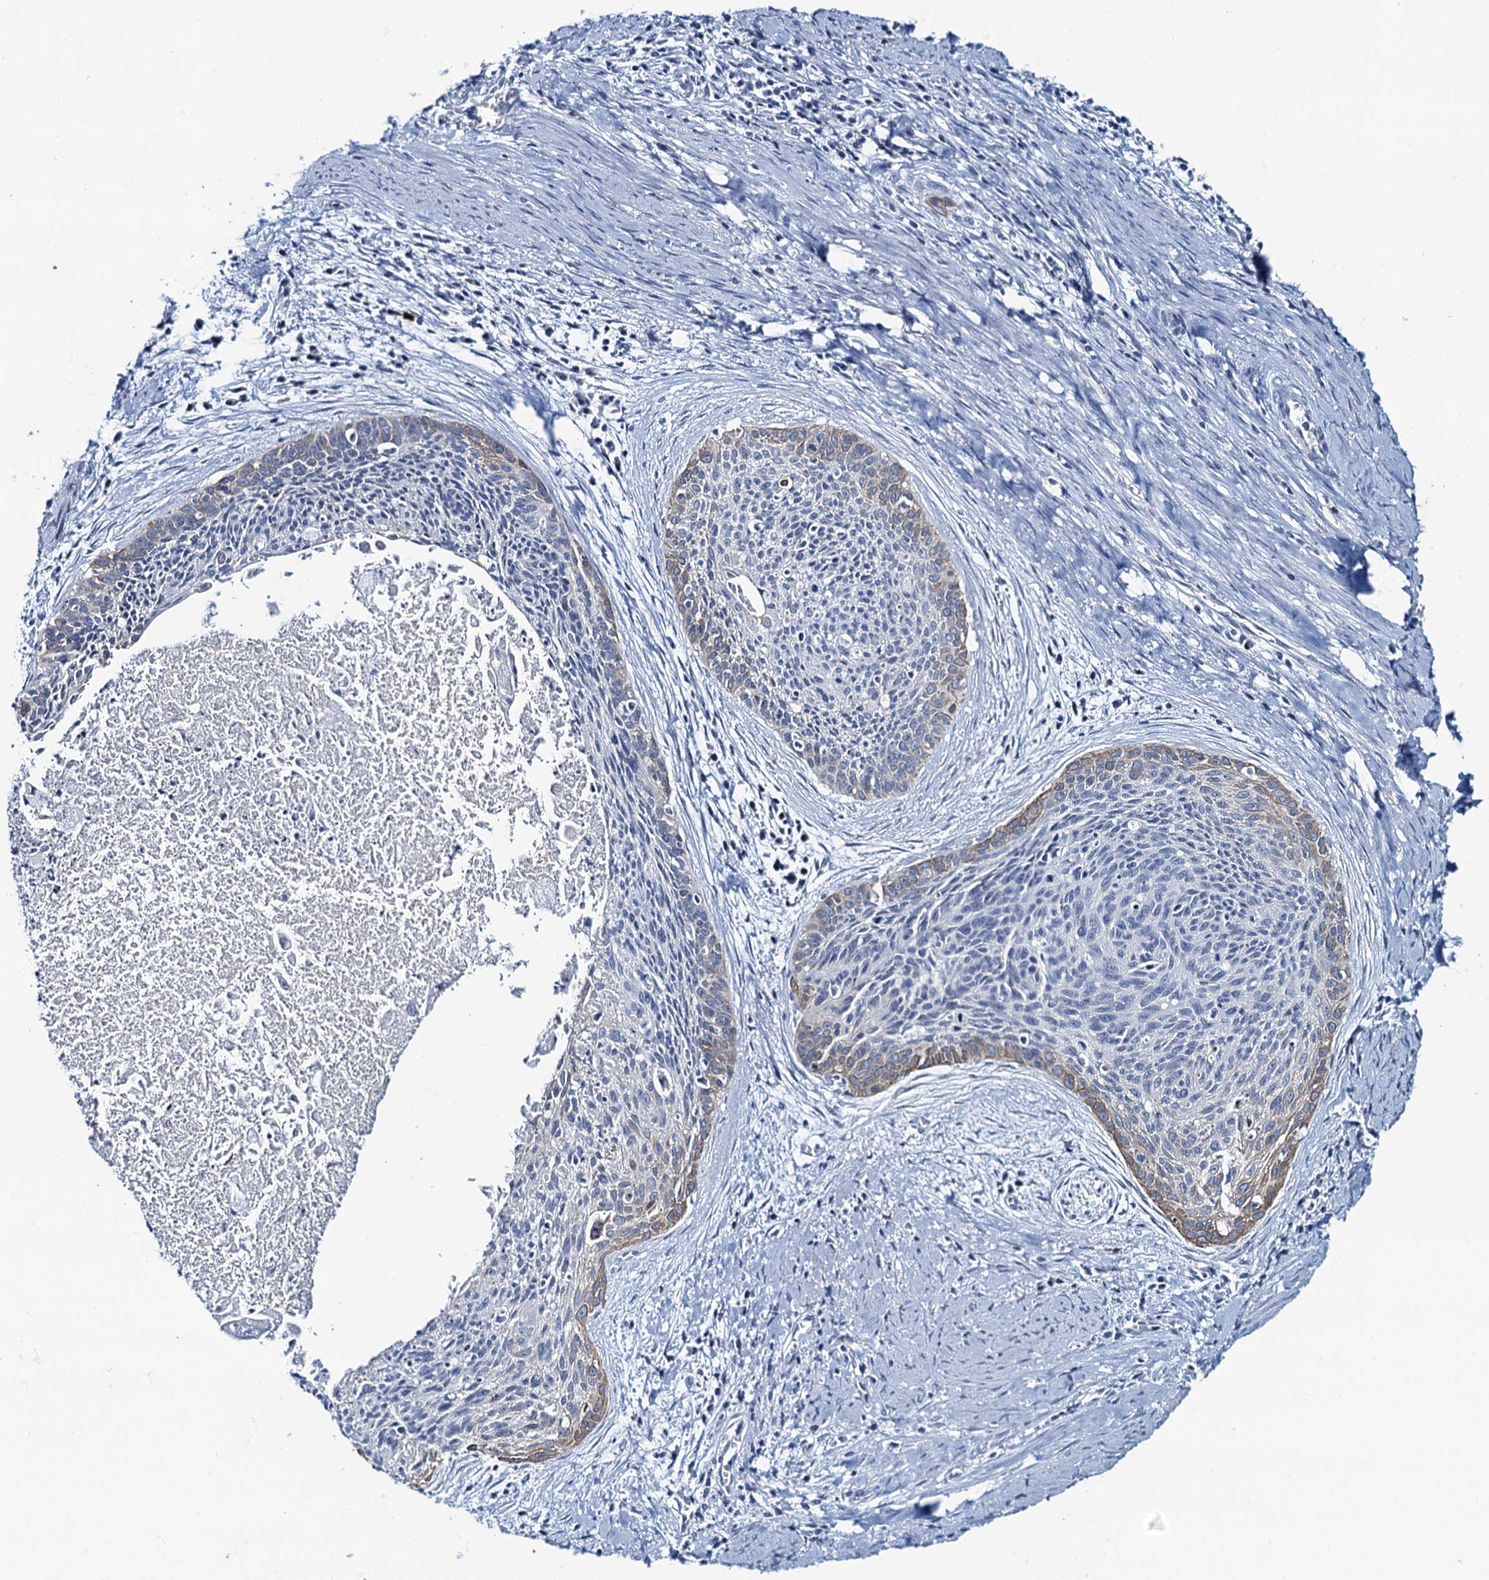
{"staining": {"intensity": "moderate", "quantity": "<25%", "location": "cytoplasmic/membranous"}, "tissue": "cervical cancer", "cell_type": "Tumor cells", "image_type": "cancer", "snomed": [{"axis": "morphology", "description": "Squamous cell carcinoma, NOS"}, {"axis": "topography", "description": "Cervix"}], "caption": "The micrograph shows a brown stain indicating the presence of a protein in the cytoplasmic/membranous of tumor cells in cervical cancer (squamous cell carcinoma).", "gene": "TOX3", "patient": {"sex": "female", "age": 55}}